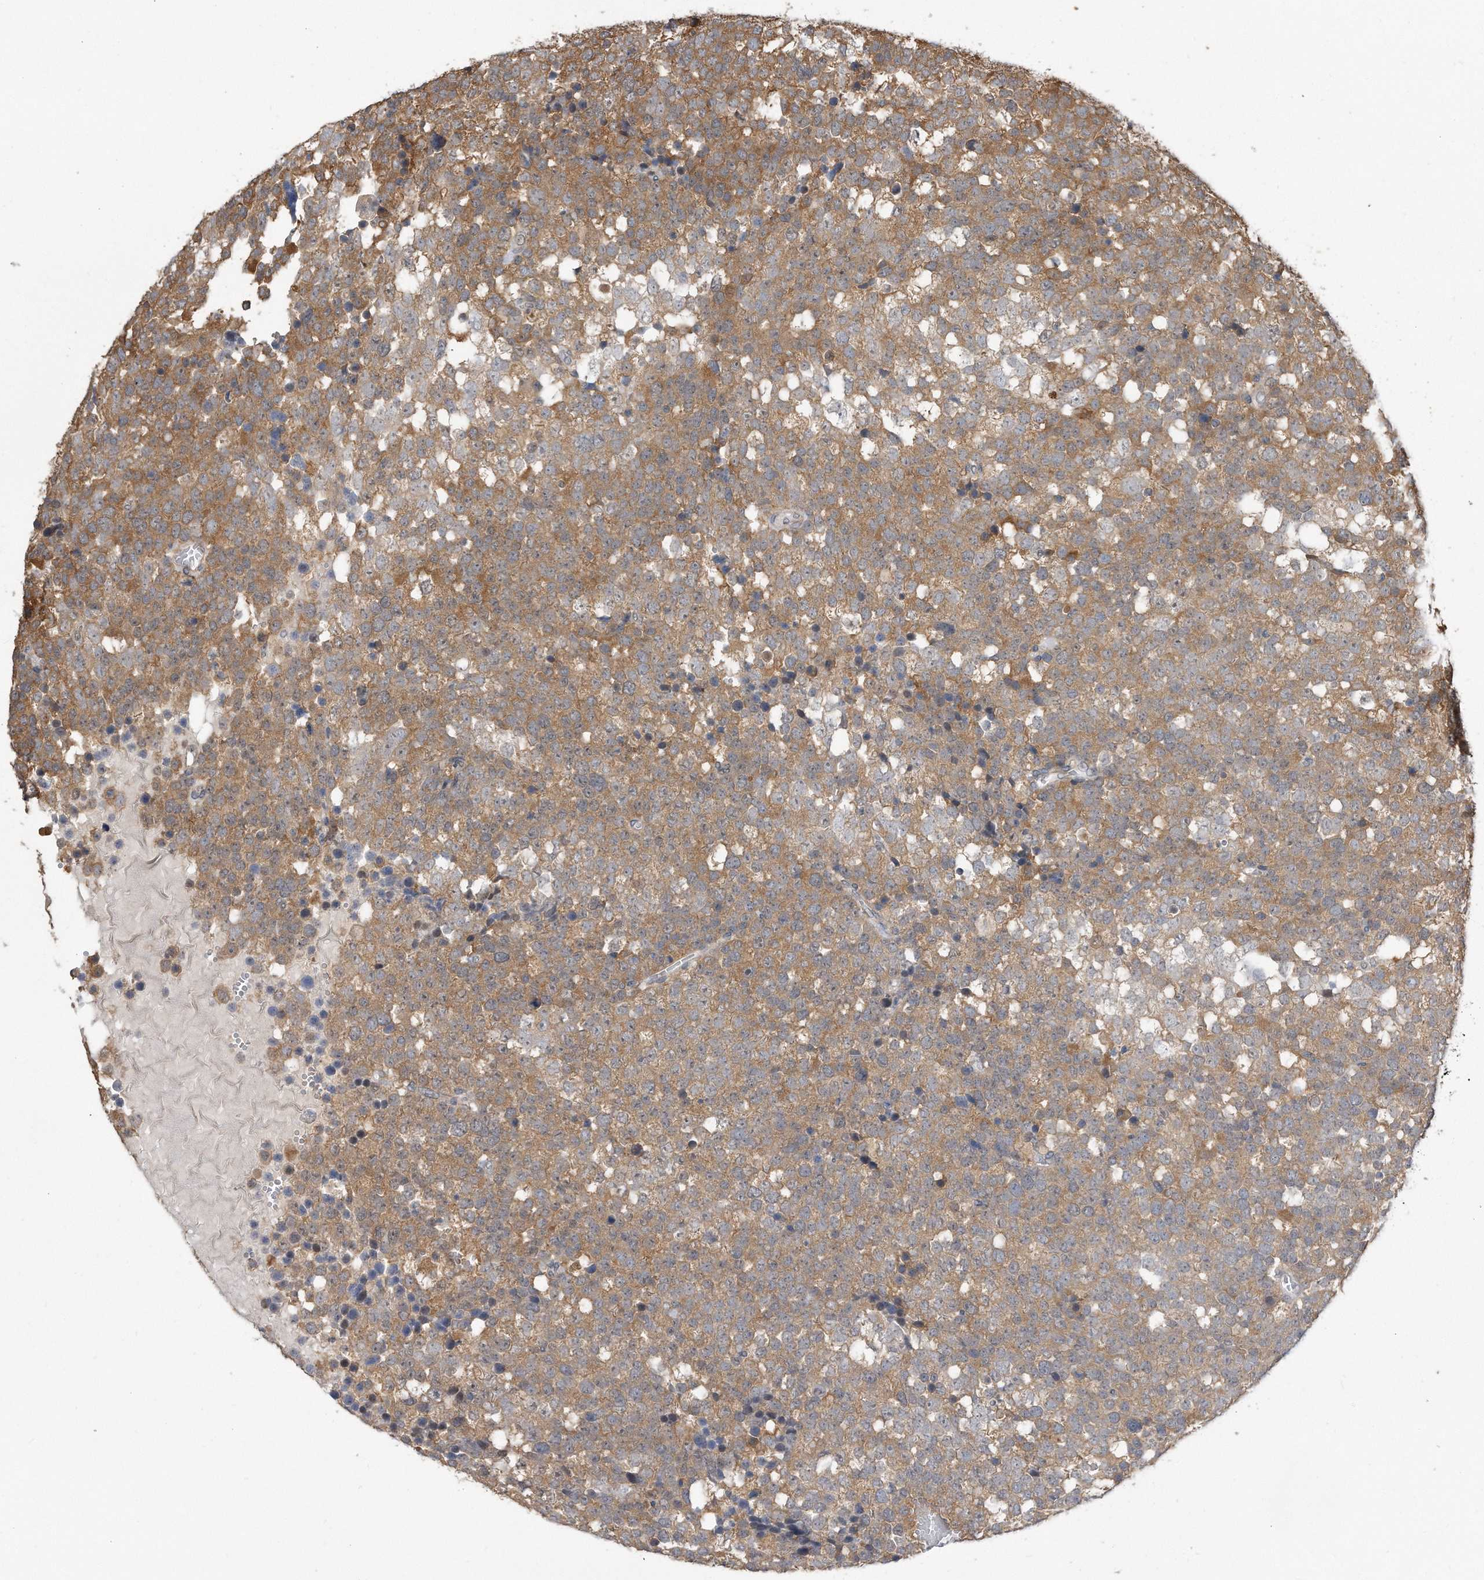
{"staining": {"intensity": "moderate", "quantity": ">75%", "location": "cytoplasmic/membranous"}, "tissue": "testis cancer", "cell_type": "Tumor cells", "image_type": "cancer", "snomed": [{"axis": "morphology", "description": "Seminoma, NOS"}, {"axis": "topography", "description": "Testis"}], "caption": "Testis cancer stained with immunohistochemistry reveals moderate cytoplasmic/membranous positivity in about >75% of tumor cells.", "gene": "TCP1", "patient": {"sex": "male", "age": 71}}